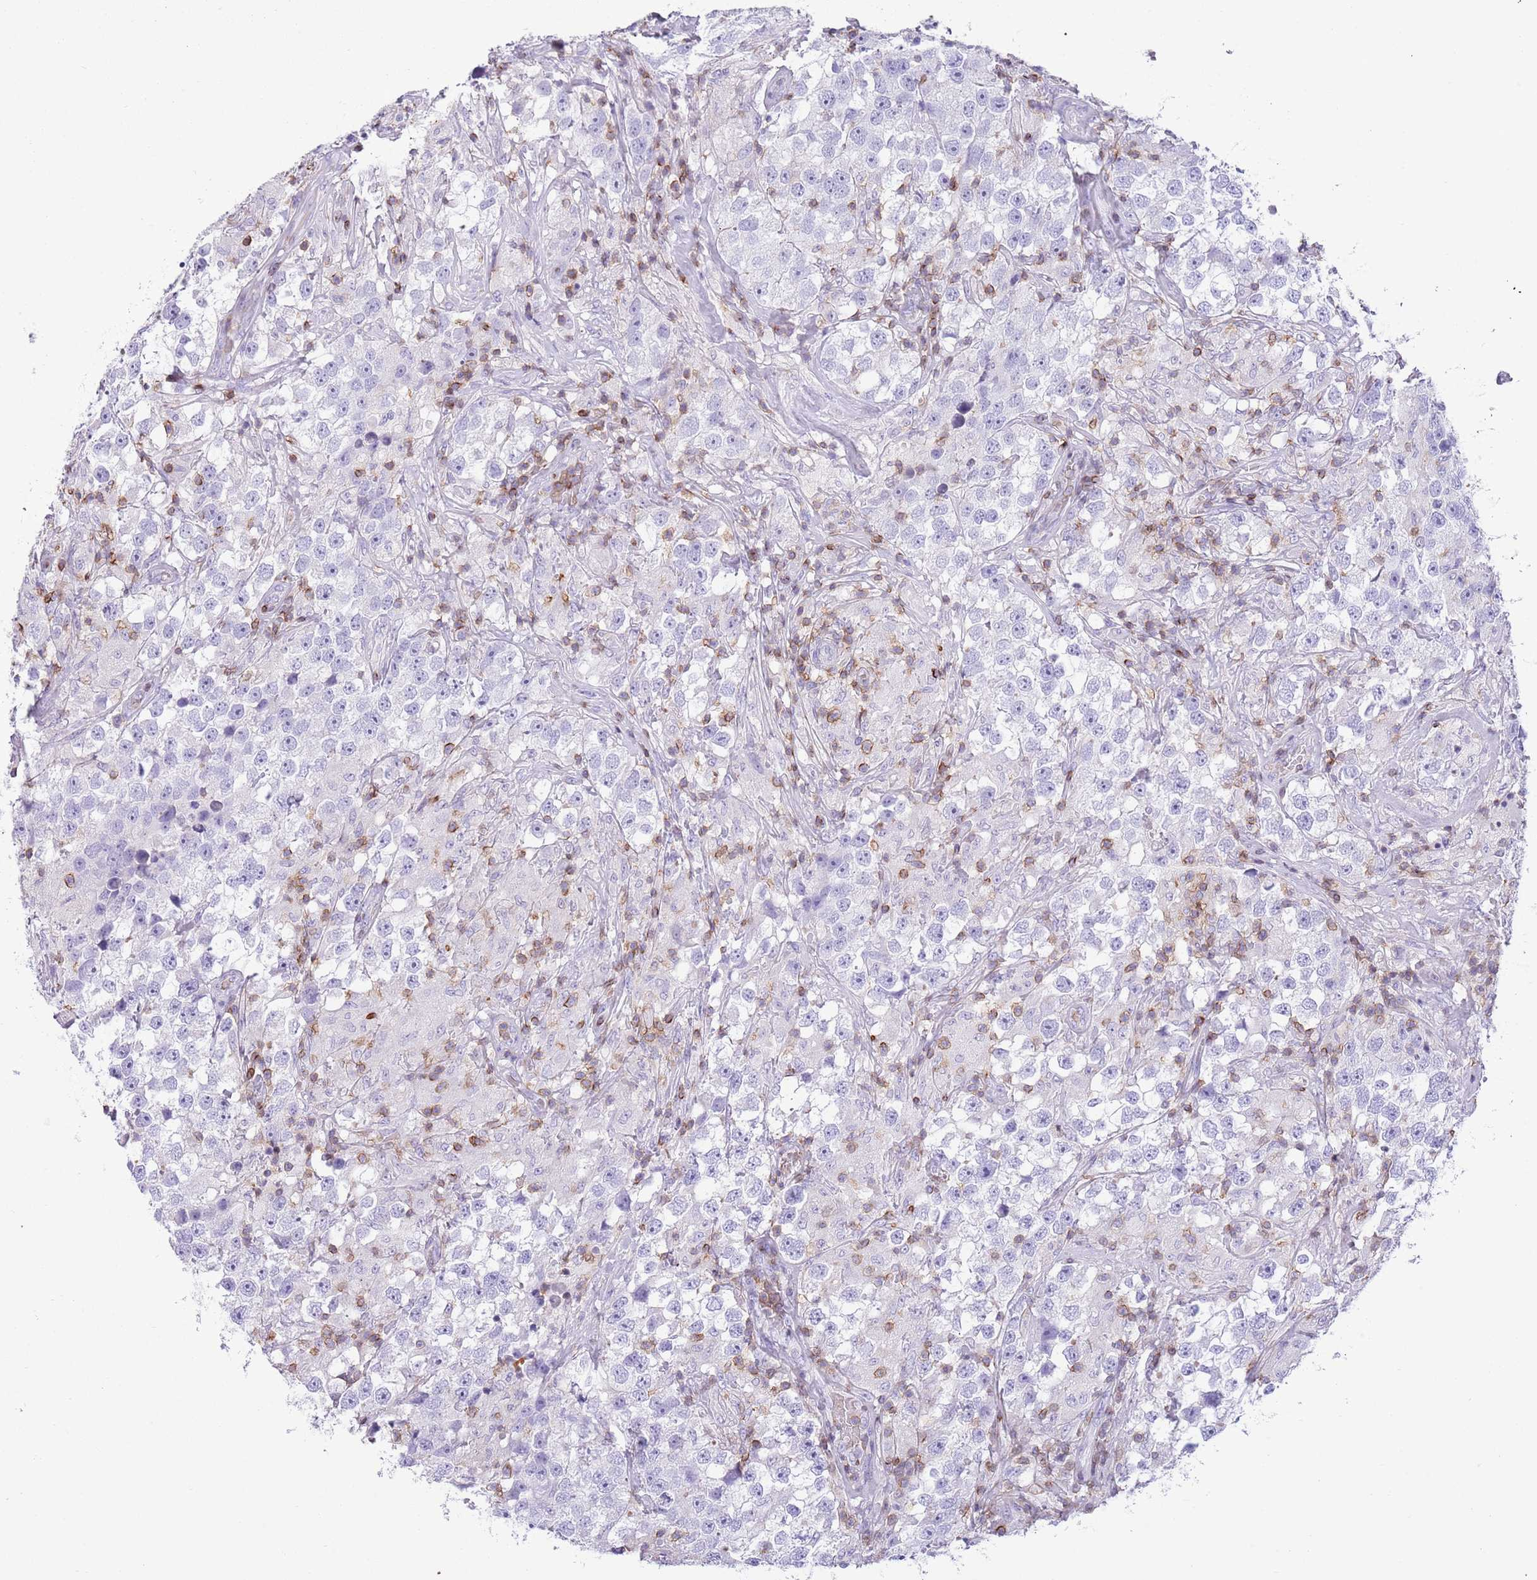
{"staining": {"intensity": "negative", "quantity": "none", "location": "none"}, "tissue": "testis cancer", "cell_type": "Tumor cells", "image_type": "cancer", "snomed": [{"axis": "morphology", "description": "Seminoma, NOS"}, {"axis": "topography", "description": "Testis"}], "caption": "DAB (3,3'-diaminobenzidine) immunohistochemical staining of testis cancer exhibits no significant expression in tumor cells. (Stains: DAB immunohistochemistry (IHC) with hematoxylin counter stain, Microscopy: brightfield microscopy at high magnification).", "gene": "OR4Q3", "patient": {"sex": "male", "age": 46}}